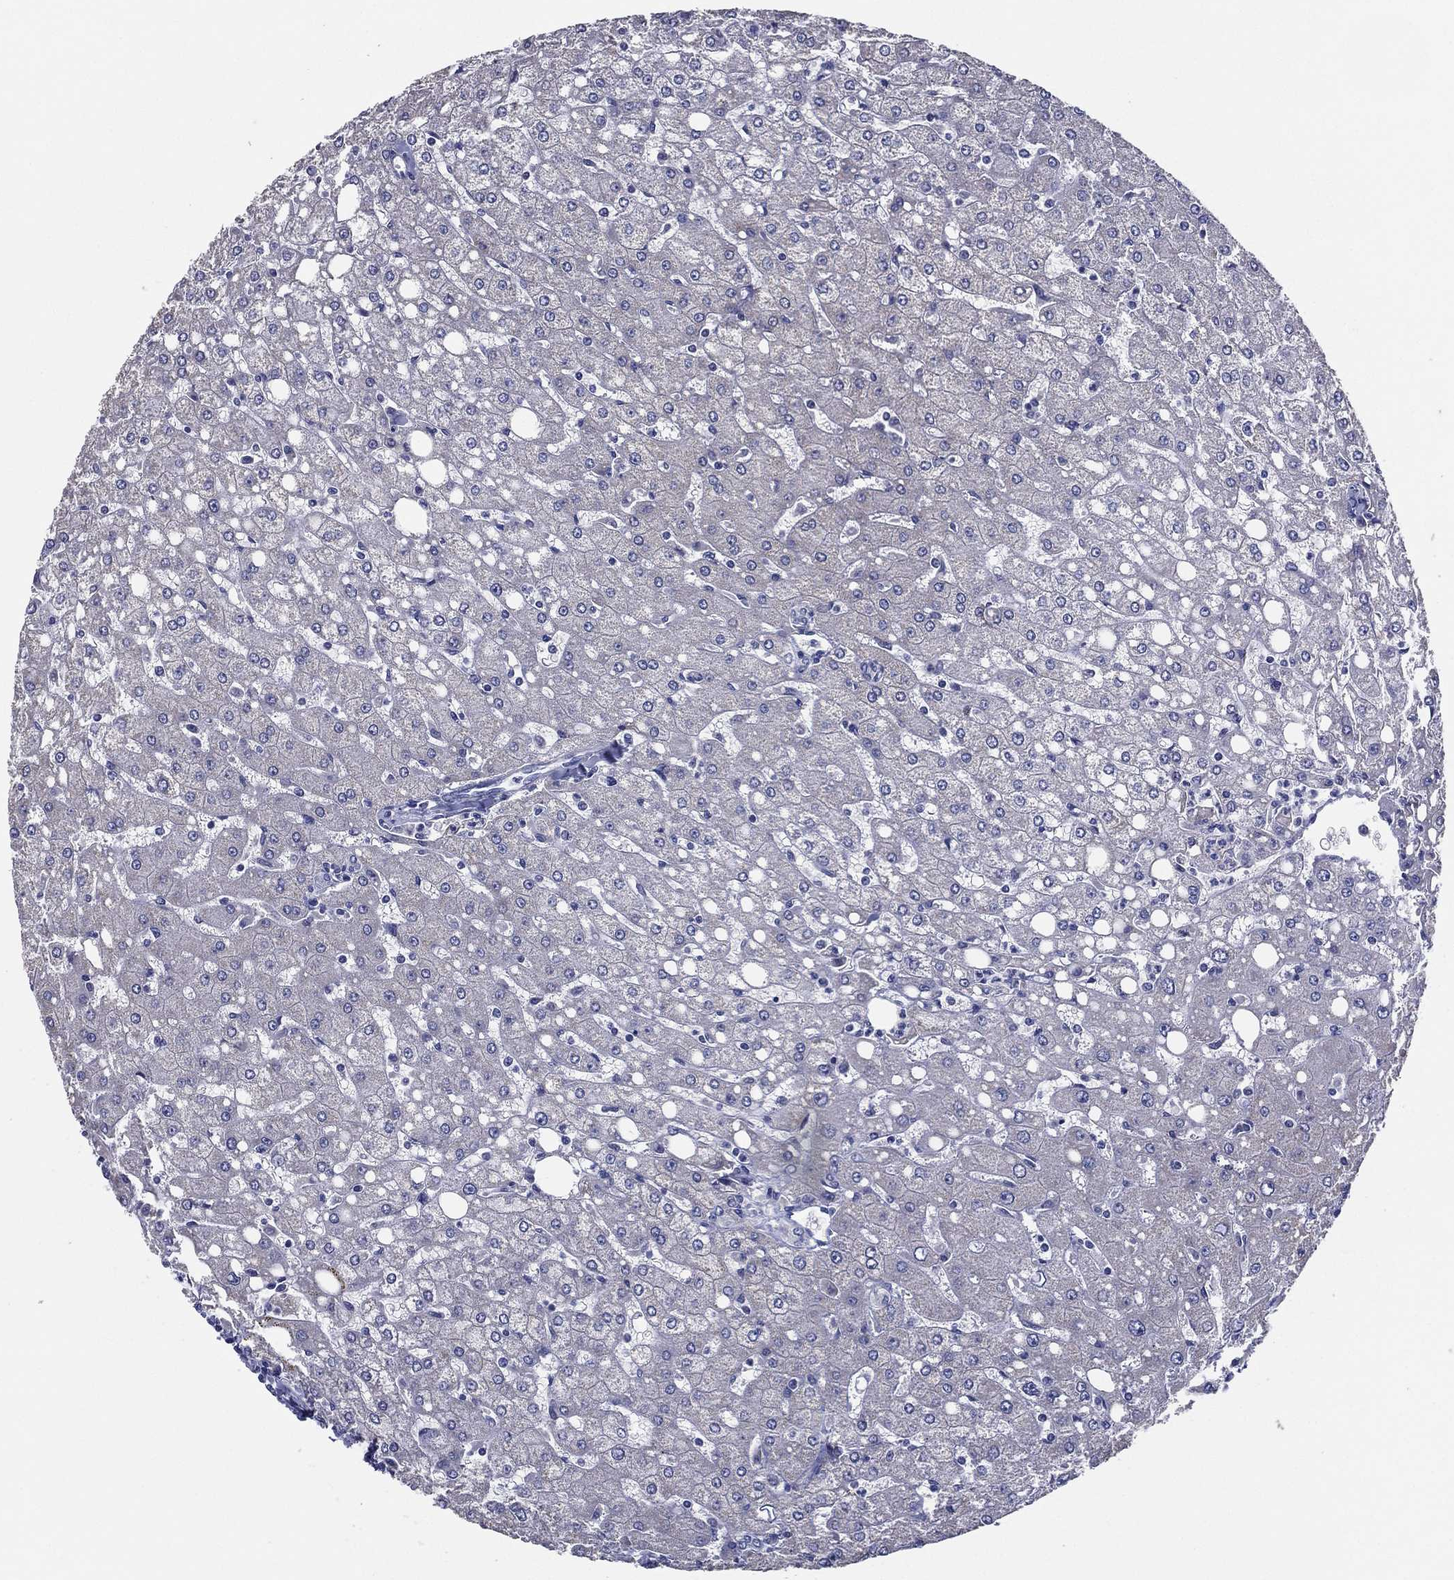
{"staining": {"intensity": "negative", "quantity": "none", "location": "none"}, "tissue": "liver", "cell_type": "Cholangiocytes", "image_type": "normal", "snomed": [{"axis": "morphology", "description": "Normal tissue, NOS"}, {"axis": "topography", "description": "Liver"}], "caption": "The photomicrograph shows no significant expression in cholangiocytes of liver. (Stains: DAB immunohistochemistry with hematoxylin counter stain, Microscopy: brightfield microscopy at high magnification).", "gene": "TFAP2A", "patient": {"sex": "female", "age": 53}}